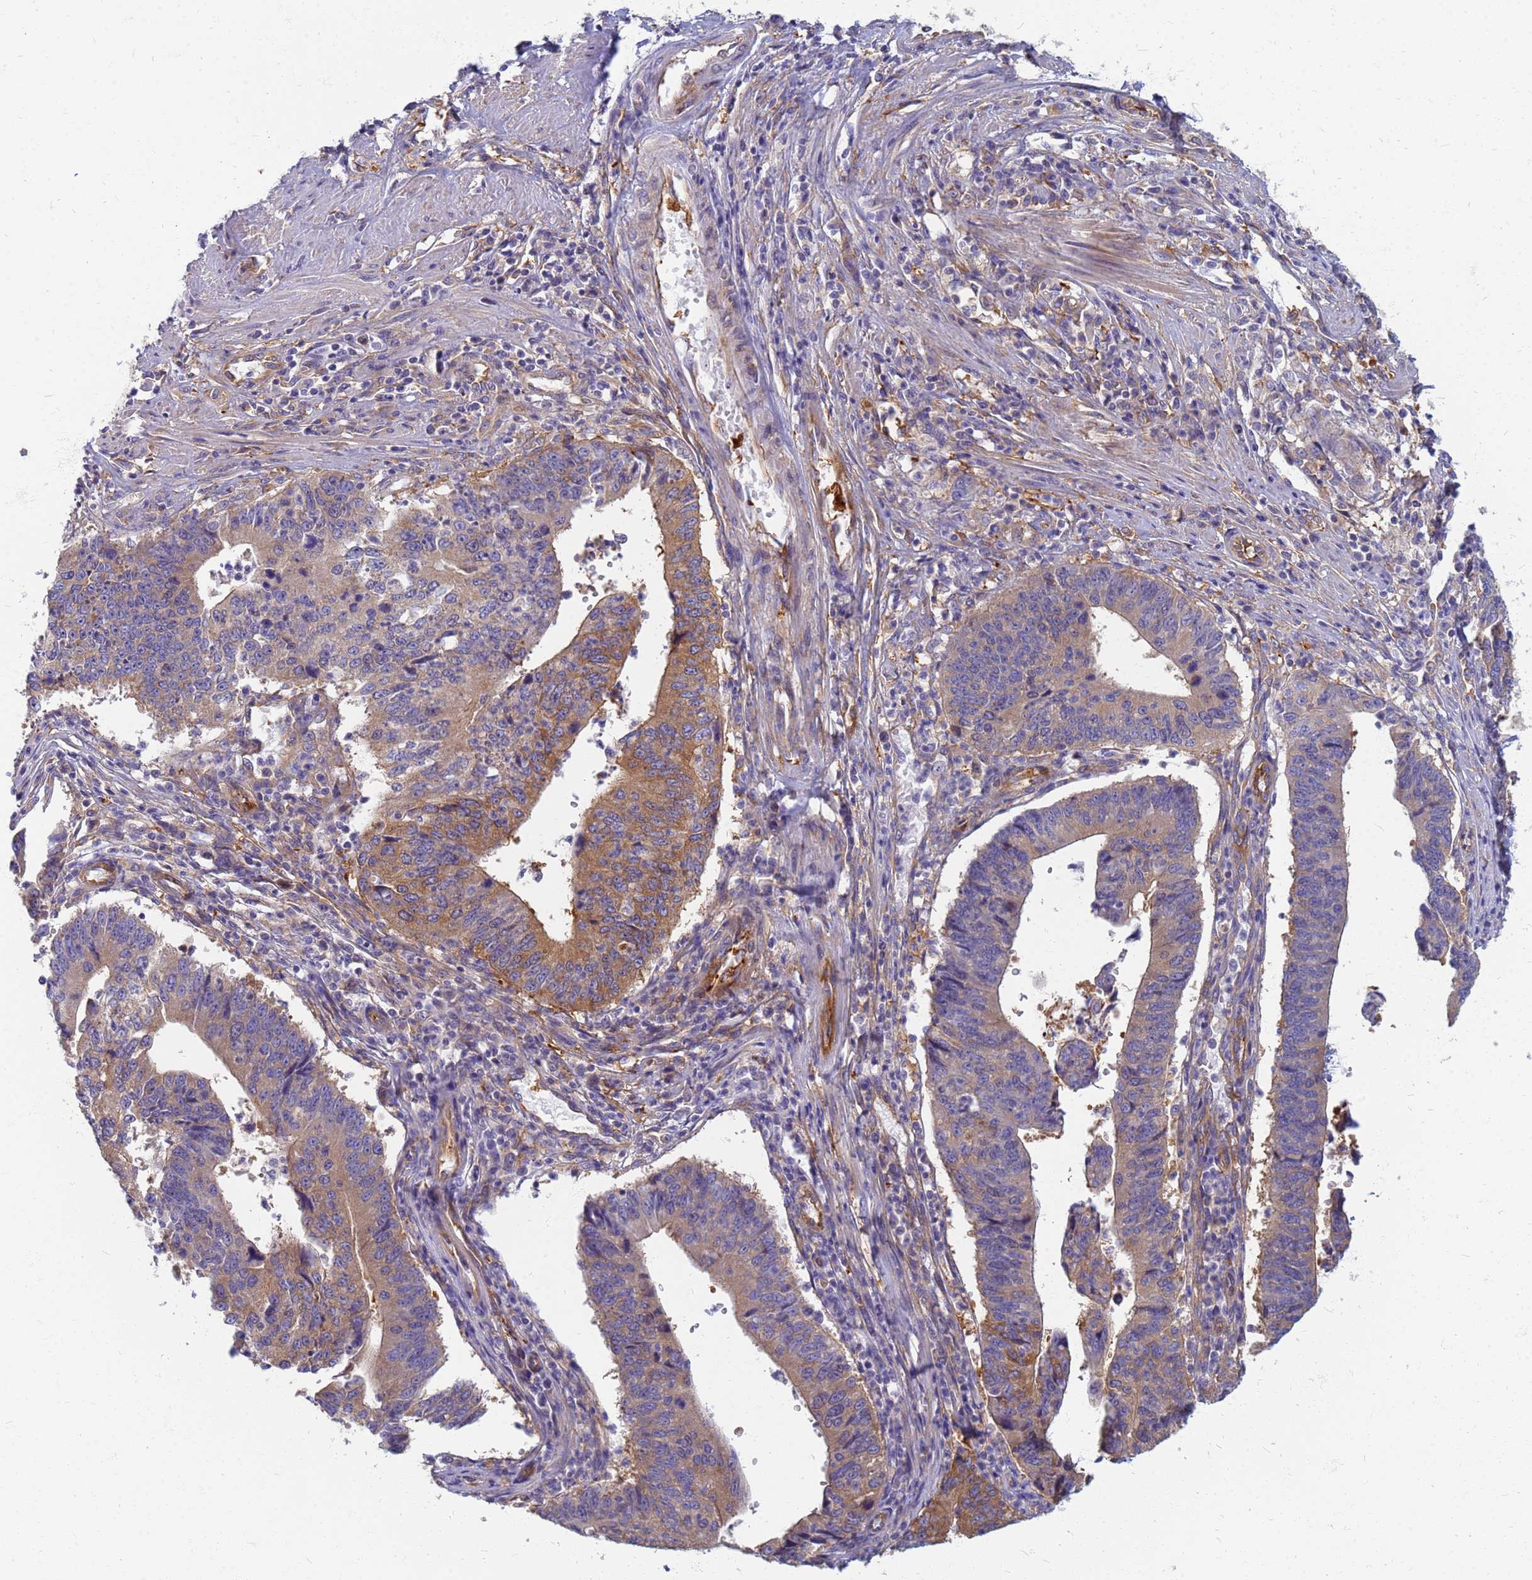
{"staining": {"intensity": "moderate", "quantity": ">75%", "location": "cytoplasmic/membranous"}, "tissue": "stomach cancer", "cell_type": "Tumor cells", "image_type": "cancer", "snomed": [{"axis": "morphology", "description": "Adenocarcinoma, NOS"}, {"axis": "topography", "description": "Stomach"}], "caption": "Adenocarcinoma (stomach) stained with a protein marker displays moderate staining in tumor cells.", "gene": "EEA1", "patient": {"sex": "male", "age": 59}}